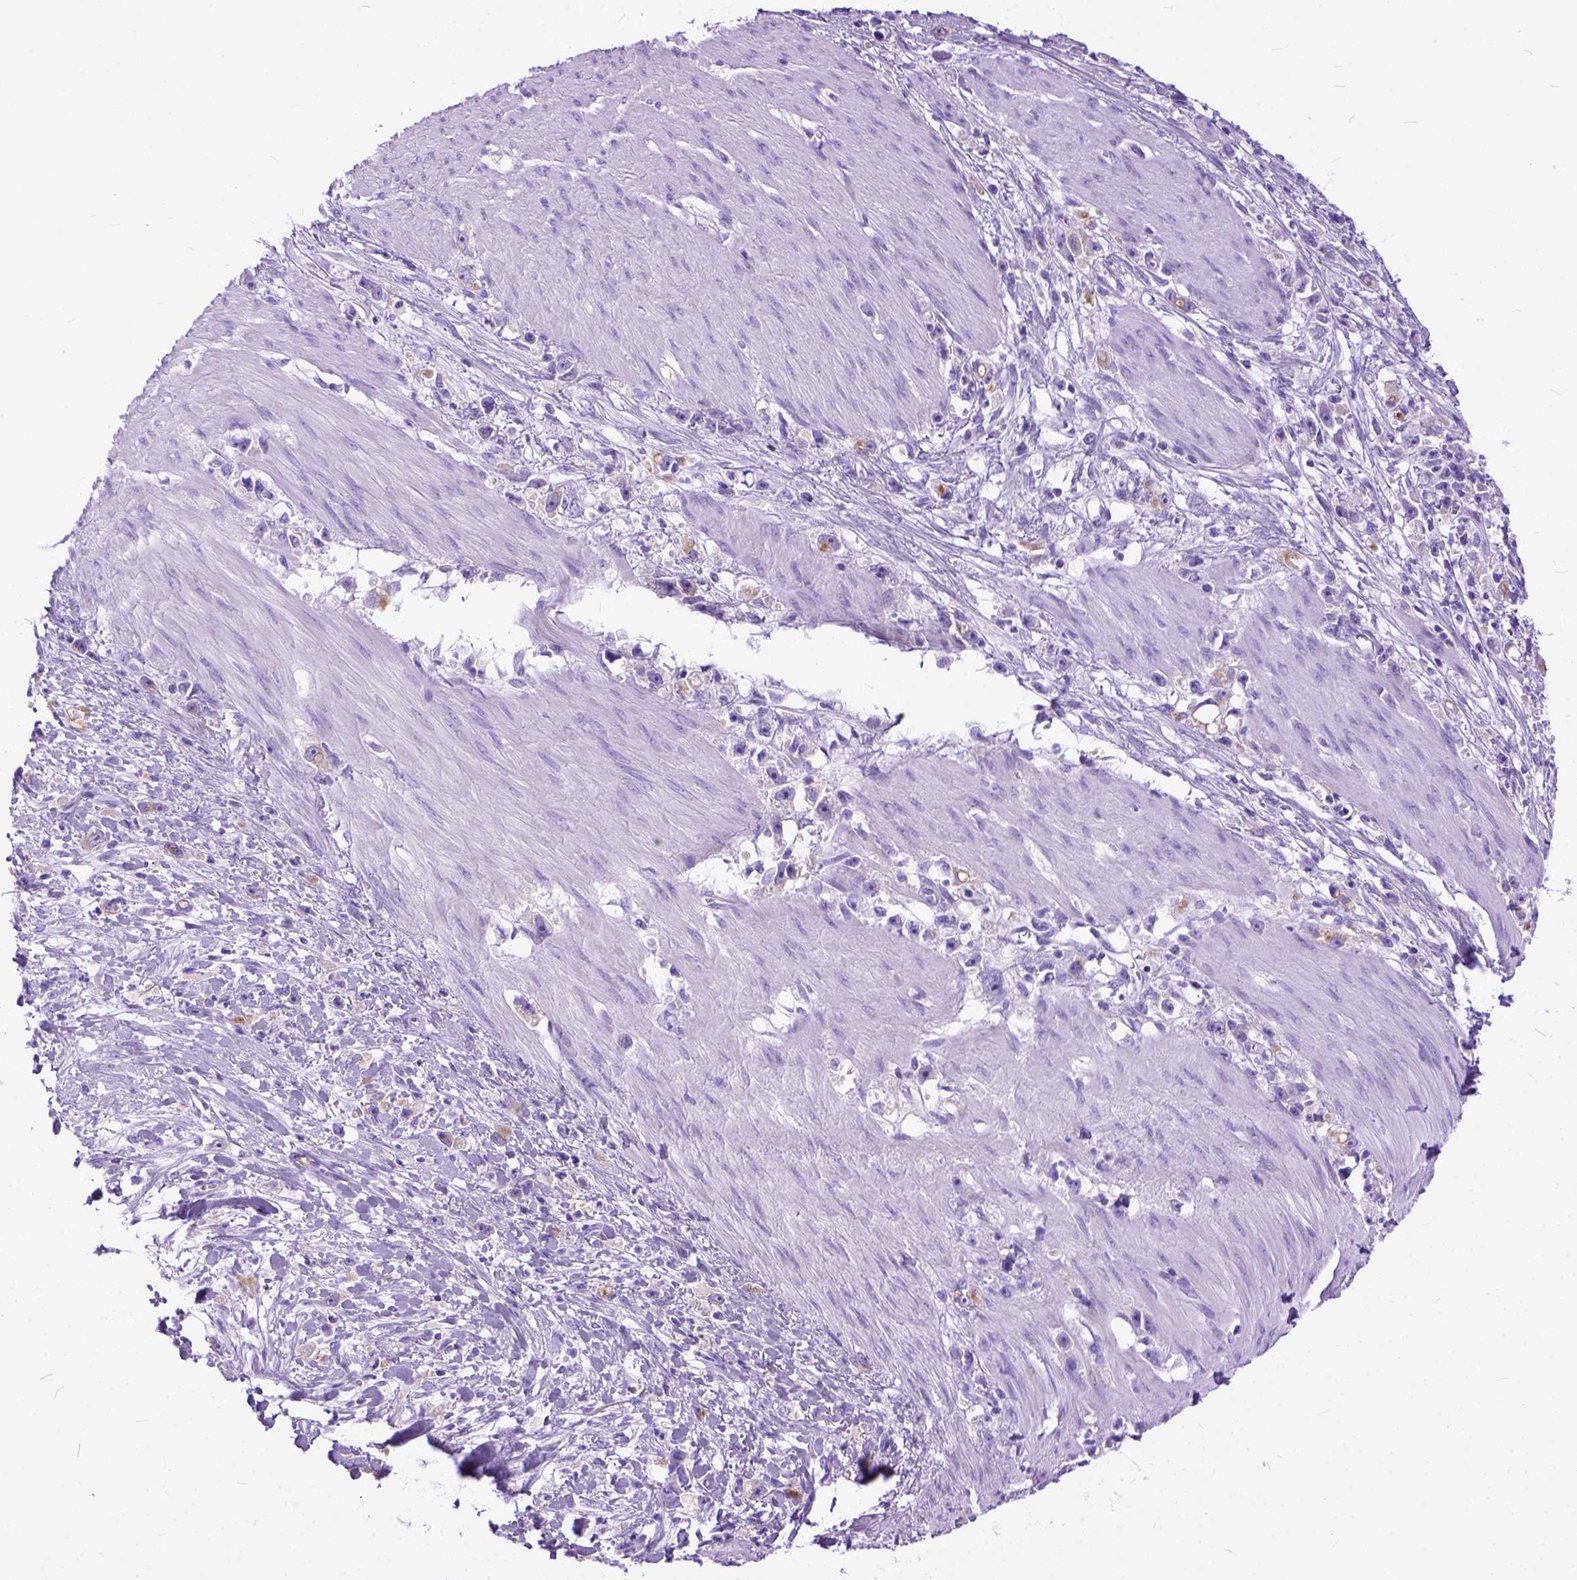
{"staining": {"intensity": "negative", "quantity": "none", "location": "none"}, "tissue": "stomach cancer", "cell_type": "Tumor cells", "image_type": "cancer", "snomed": [{"axis": "morphology", "description": "Adenocarcinoma, NOS"}, {"axis": "topography", "description": "Stomach"}], "caption": "Protein analysis of stomach cancer displays no significant staining in tumor cells.", "gene": "PPL", "patient": {"sex": "female", "age": 59}}